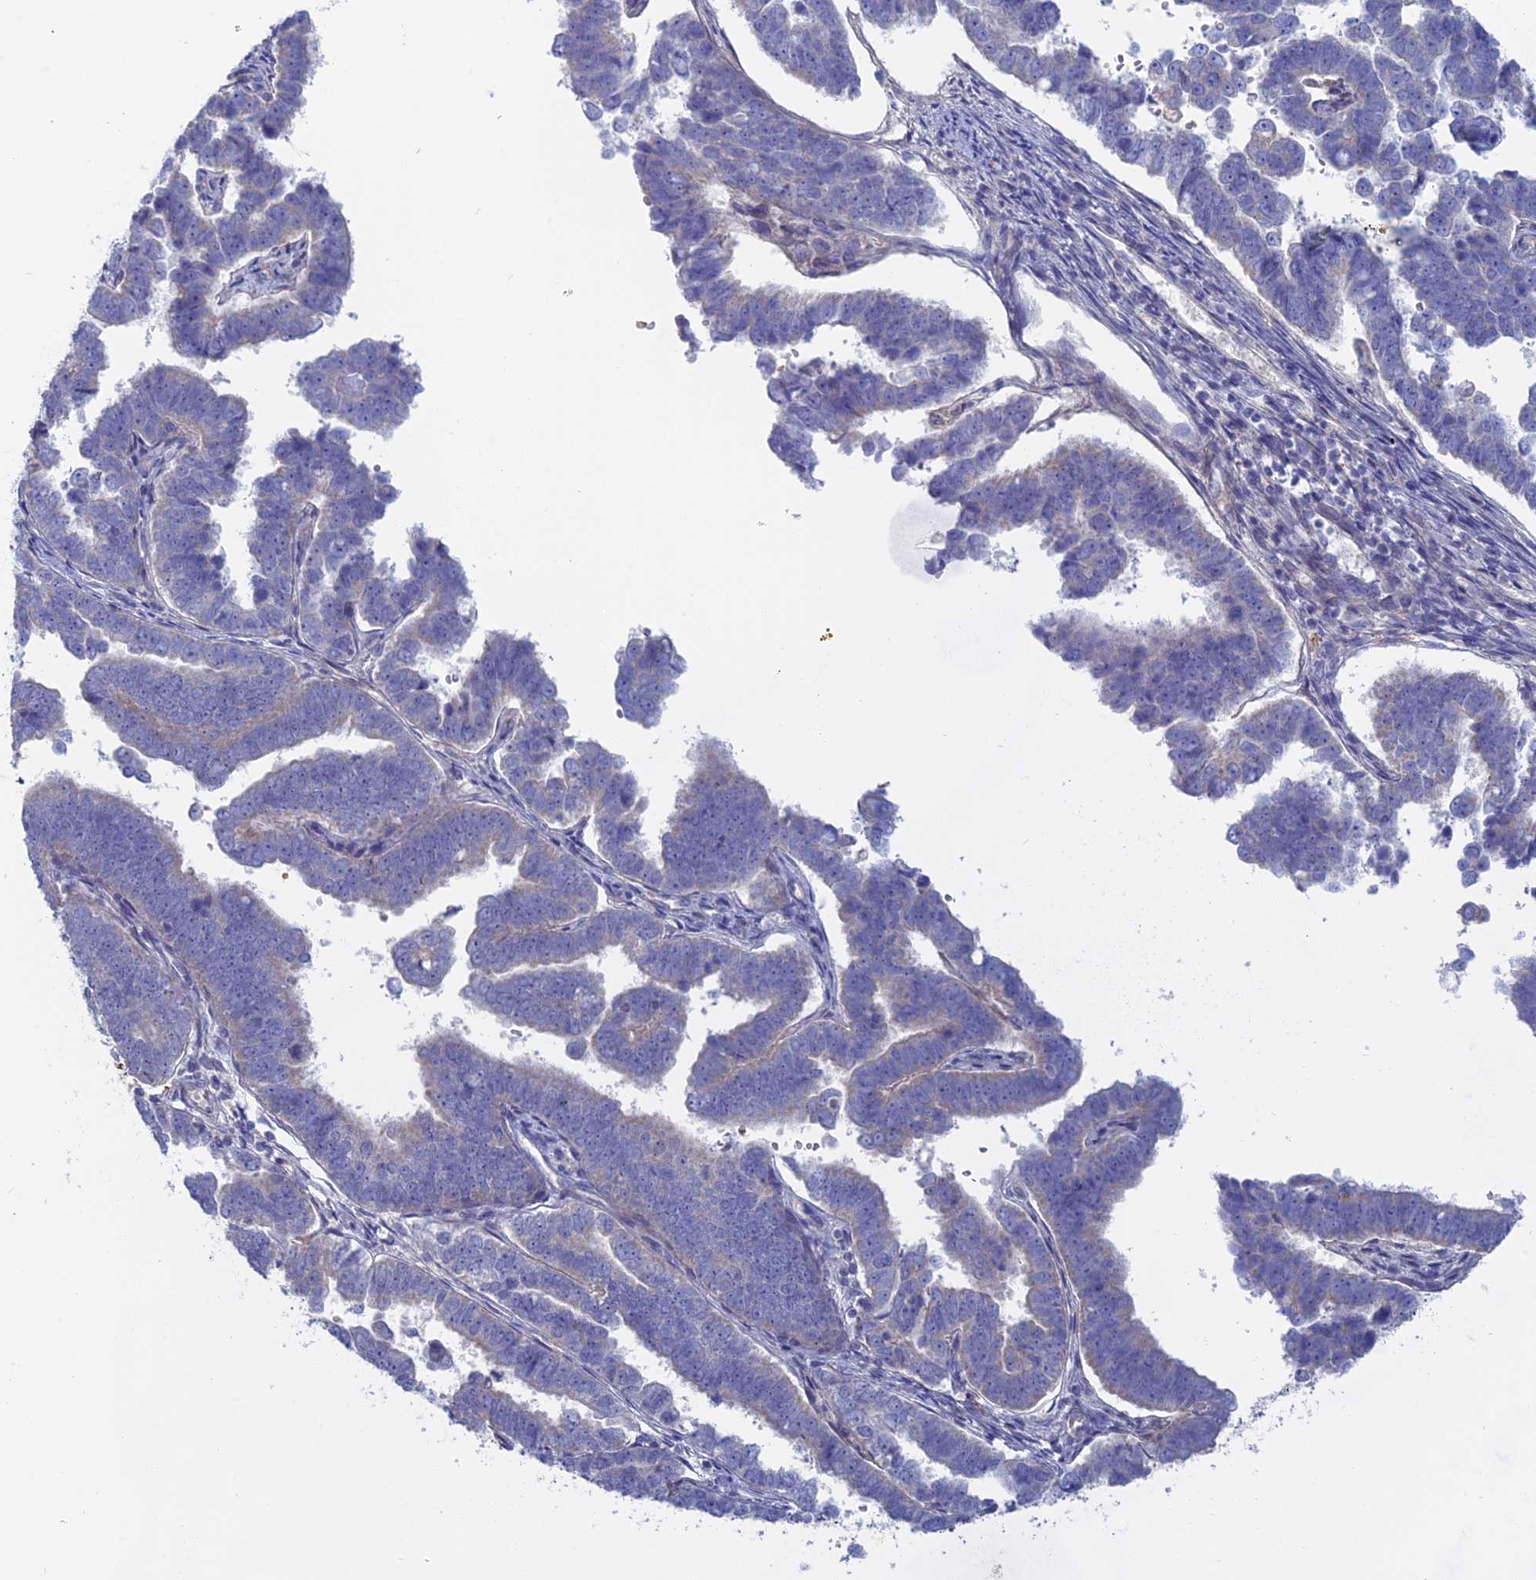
{"staining": {"intensity": "negative", "quantity": "none", "location": "none"}, "tissue": "endometrial cancer", "cell_type": "Tumor cells", "image_type": "cancer", "snomed": [{"axis": "morphology", "description": "Adenocarcinoma, NOS"}, {"axis": "topography", "description": "Endometrium"}], "caption": "IHC of adenocarcinoma (endometrial) displays no staining in tumor cells.", "gene": "TBC1D30", "patient": {"sex": "female", "age": 75}}